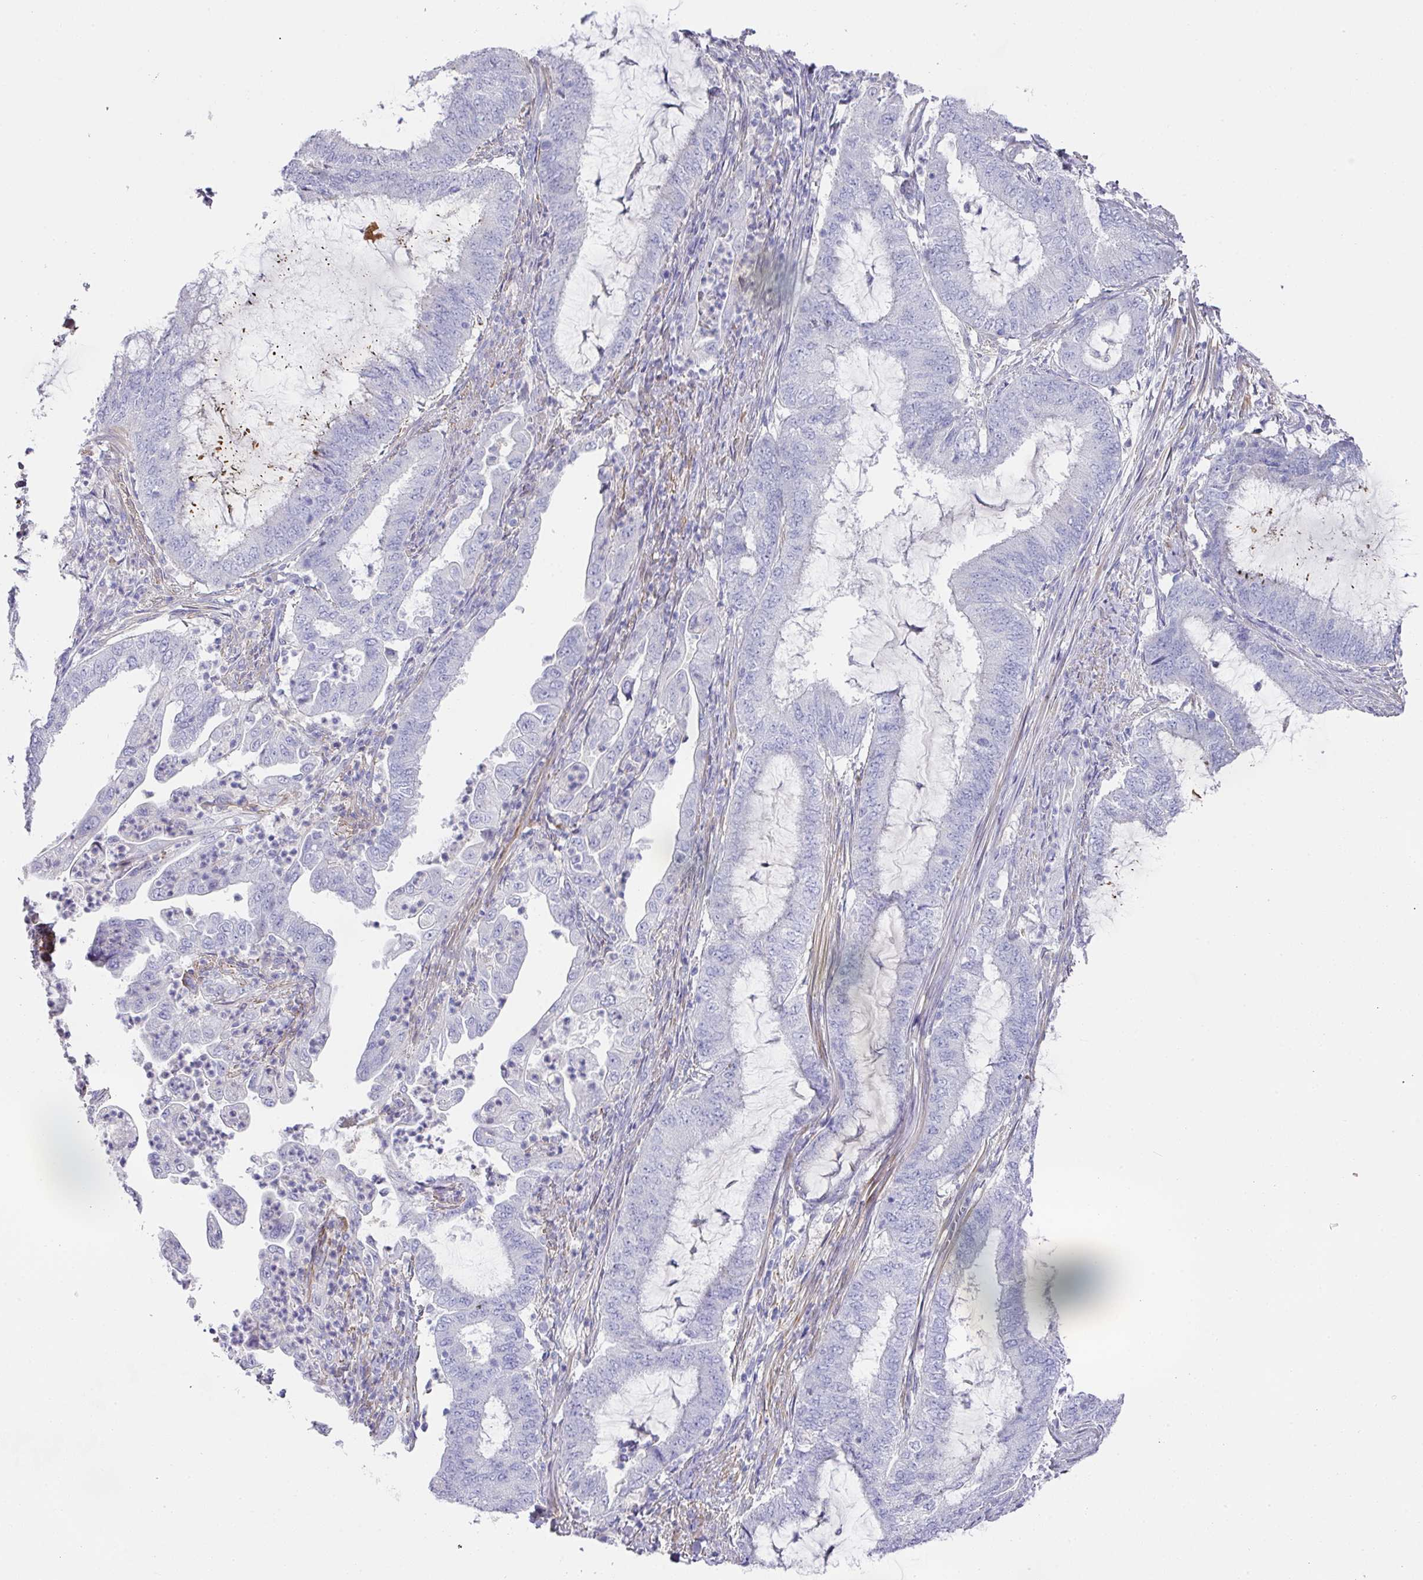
{"staining": {"intensity": "negative", "quantity": "none", "location": "none"}, "tissue": "endometrial cancer", "cell_type": "Tumor cells", "image_type": "cancer", "snomed": [{"axis": "morphology", "description": "Adenocarcinoma, NOS"}, {"axis": "topography", "description": "Endometrium"}], "caption": "An image of human adenocarcinoma (endometrial) is negative for staining in tumor cells.", "gene": "TARM1", "patient": {"sex": "female", "age": 51}}